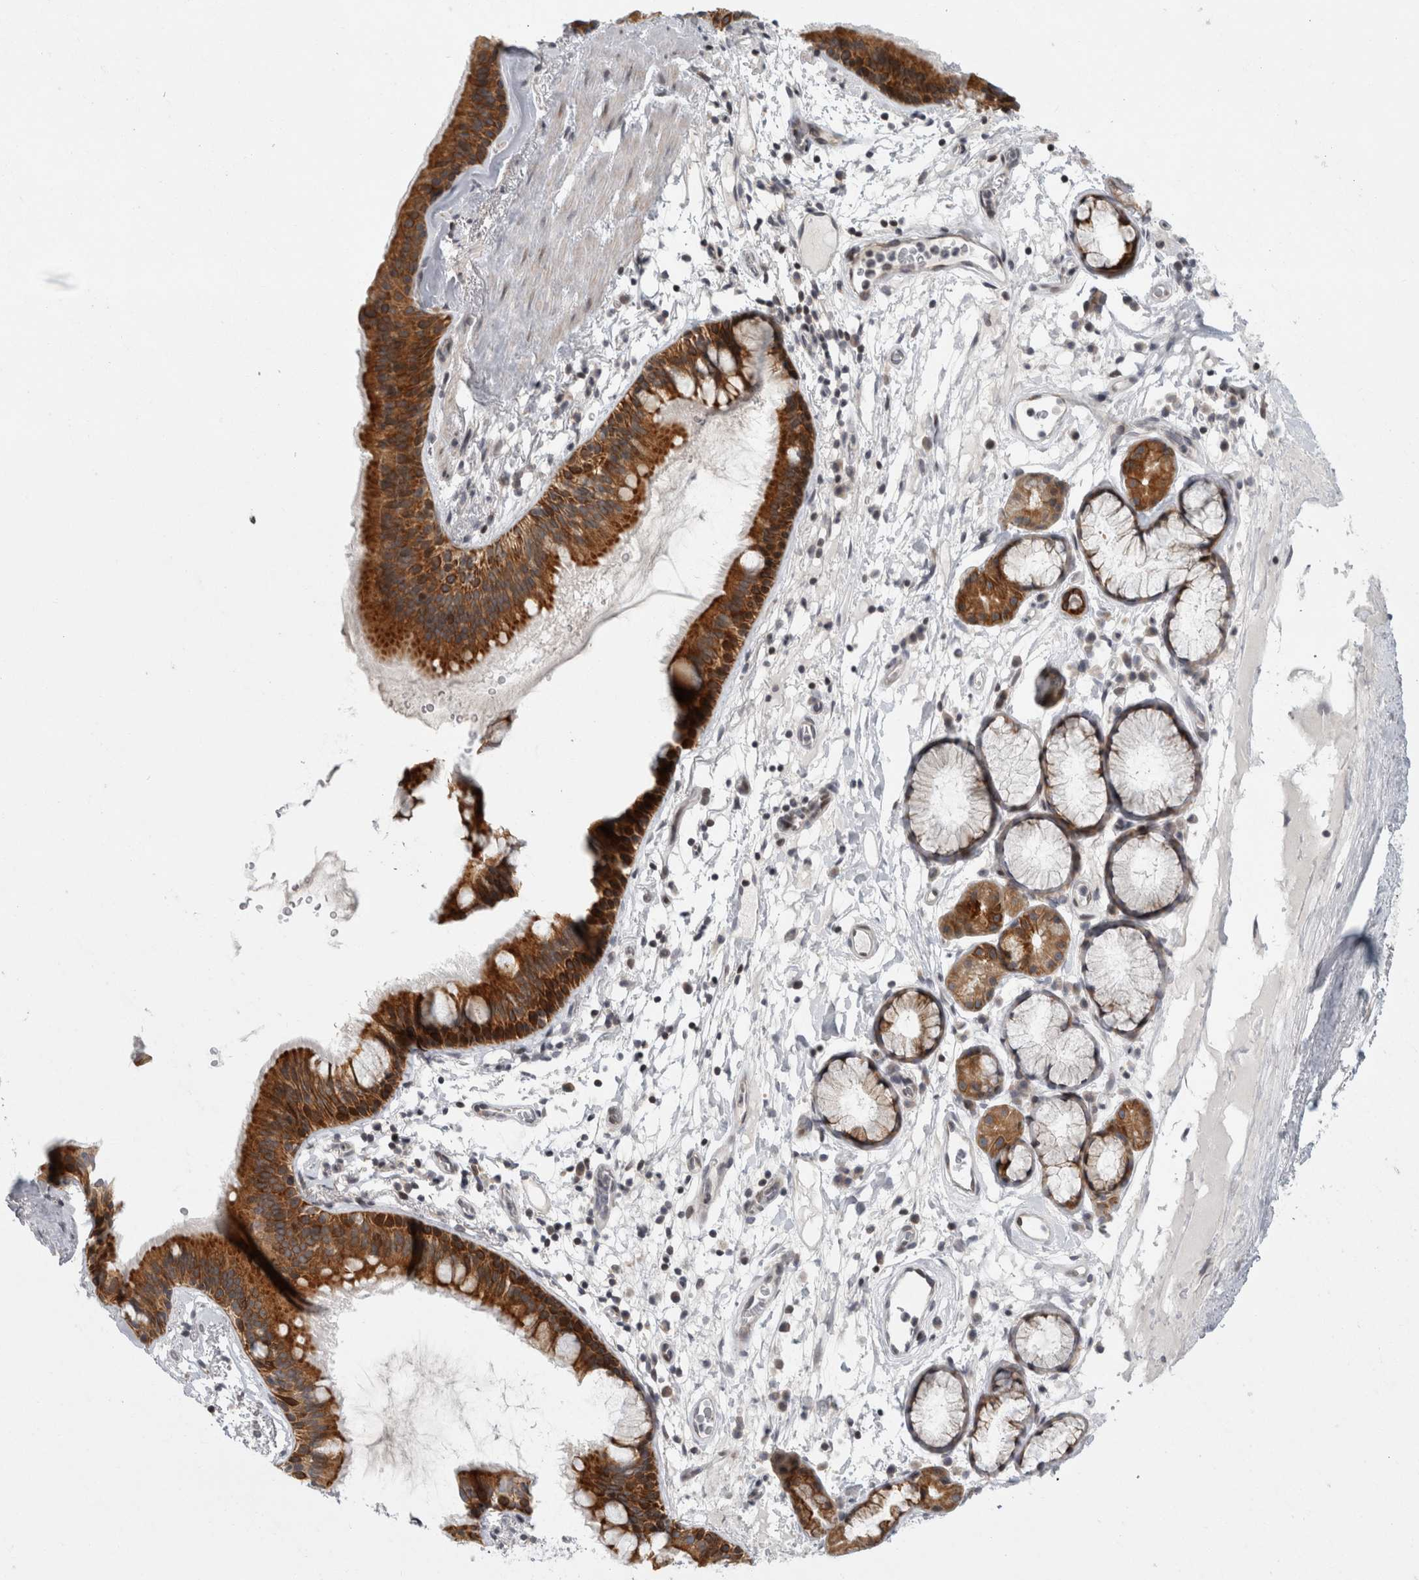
{"staining": {"intensity": "strong", "quantity": ">75%", "location": "cytoplasmic/membranous"}, "tissue": "bronchus", "cell_type": "Respiratory epithelial cells", "image_type": "normal", "snomed": [{"axis": "morphology", "description": "Normal tissue, NOS"}, {"axis": "topography", "description": "Cartilage tissue"}], "caption": "Immunohistochemistry (IHC) micrograph of unremarkable human bronchus stained for a protein (brown), which exhibits high levels of strong cytoplasmic/membranous expression in about >75% of respiratory epithelial cells.", "gene": "UTP25", "patient": {"sex": "female", "age": 63}}